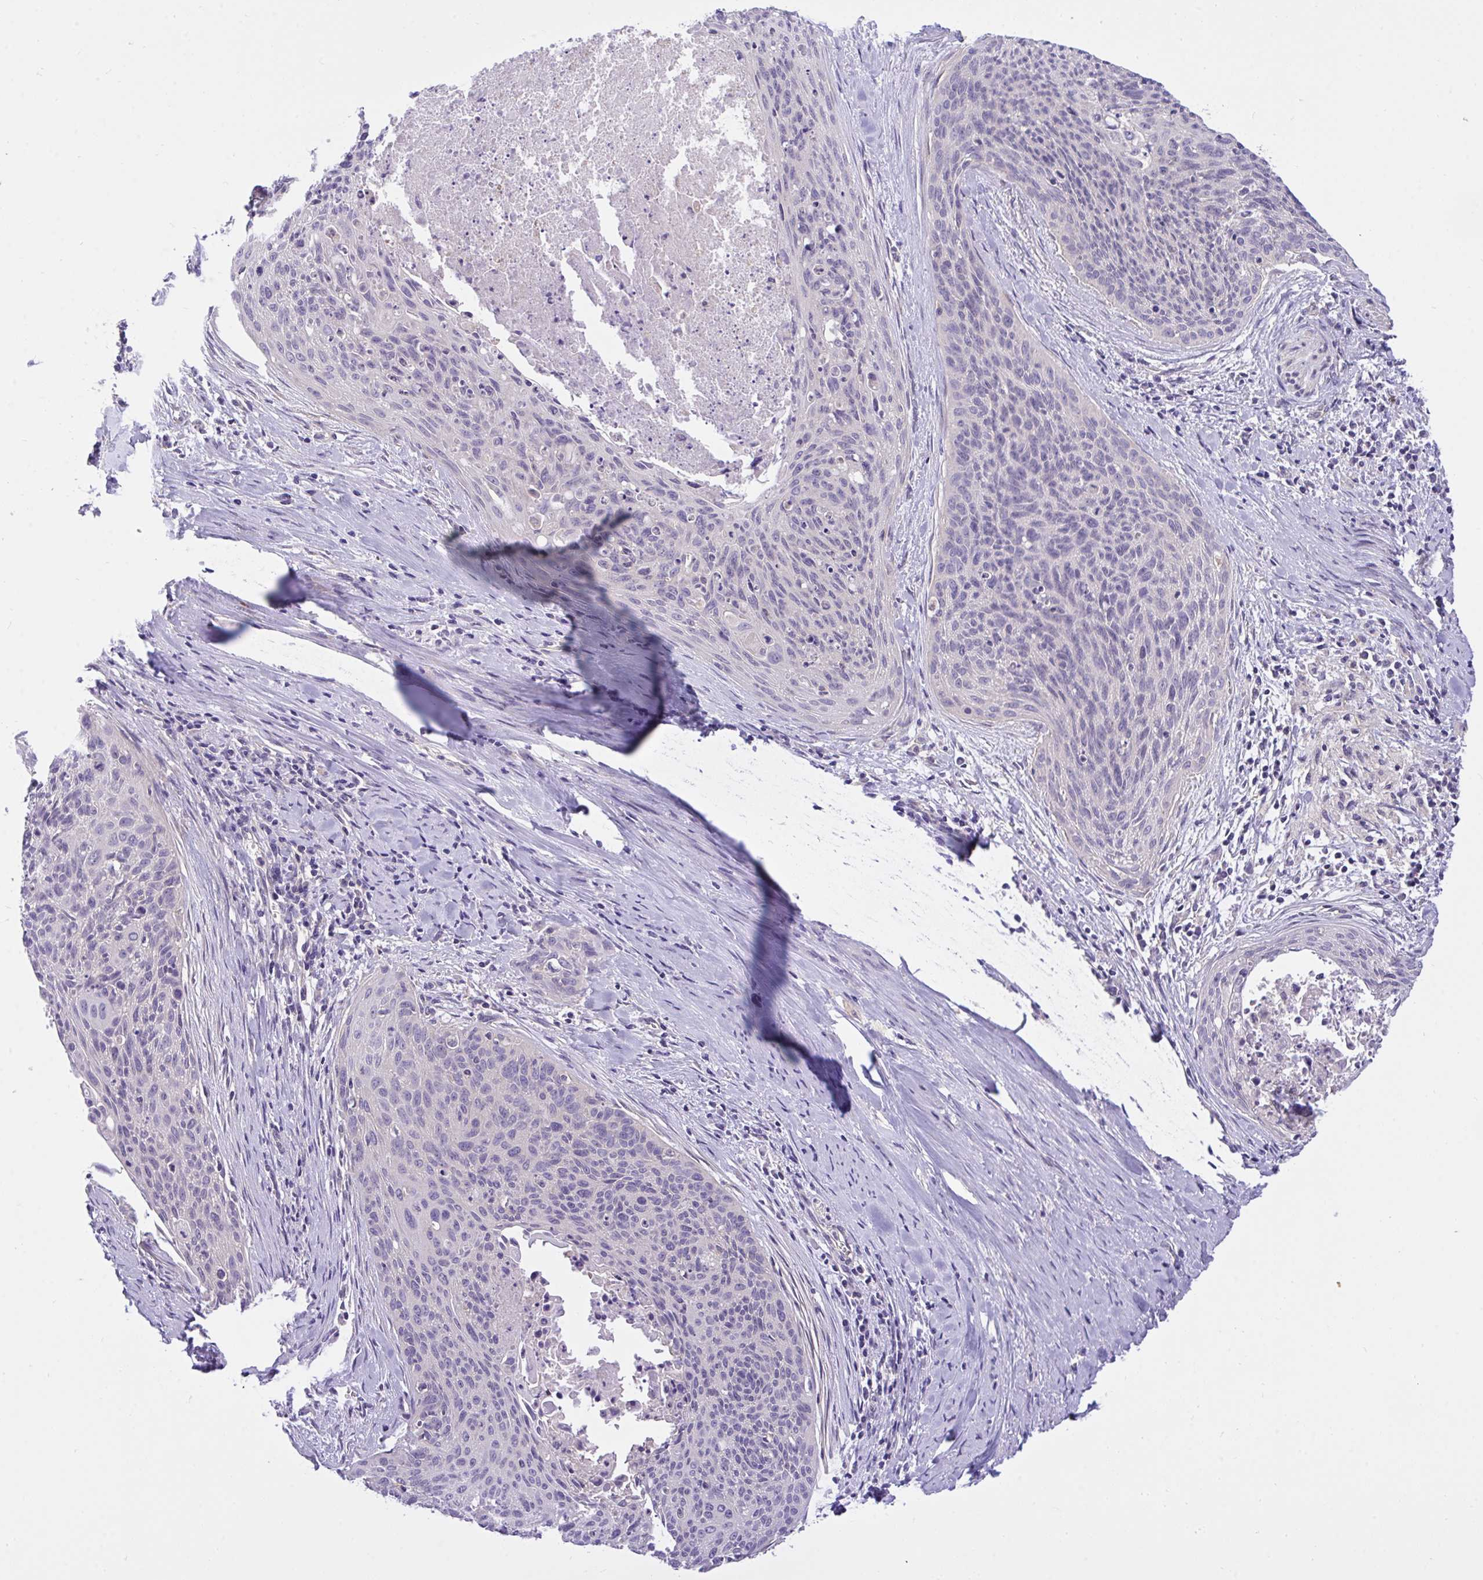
{"staining": {"intensity": "negative", "quantity": "none", "location": "none"}, "tissue": "cervical cancer", "cell_type": "Tumor cells", "image_type": "cancer", "snomed": [{"axis": "morphology", "description": "Squamous cell carcinoma, NOS"}, {"axis": "topography", "description": "Cervix"}], "caption": "DAB immunohistochemical staining of human cervical cancer (squamous cell carcinoma) reveals no significant staining in tumor cells.", "gene": "TLN2", "patient": {"sex": "female", "age": 55}}